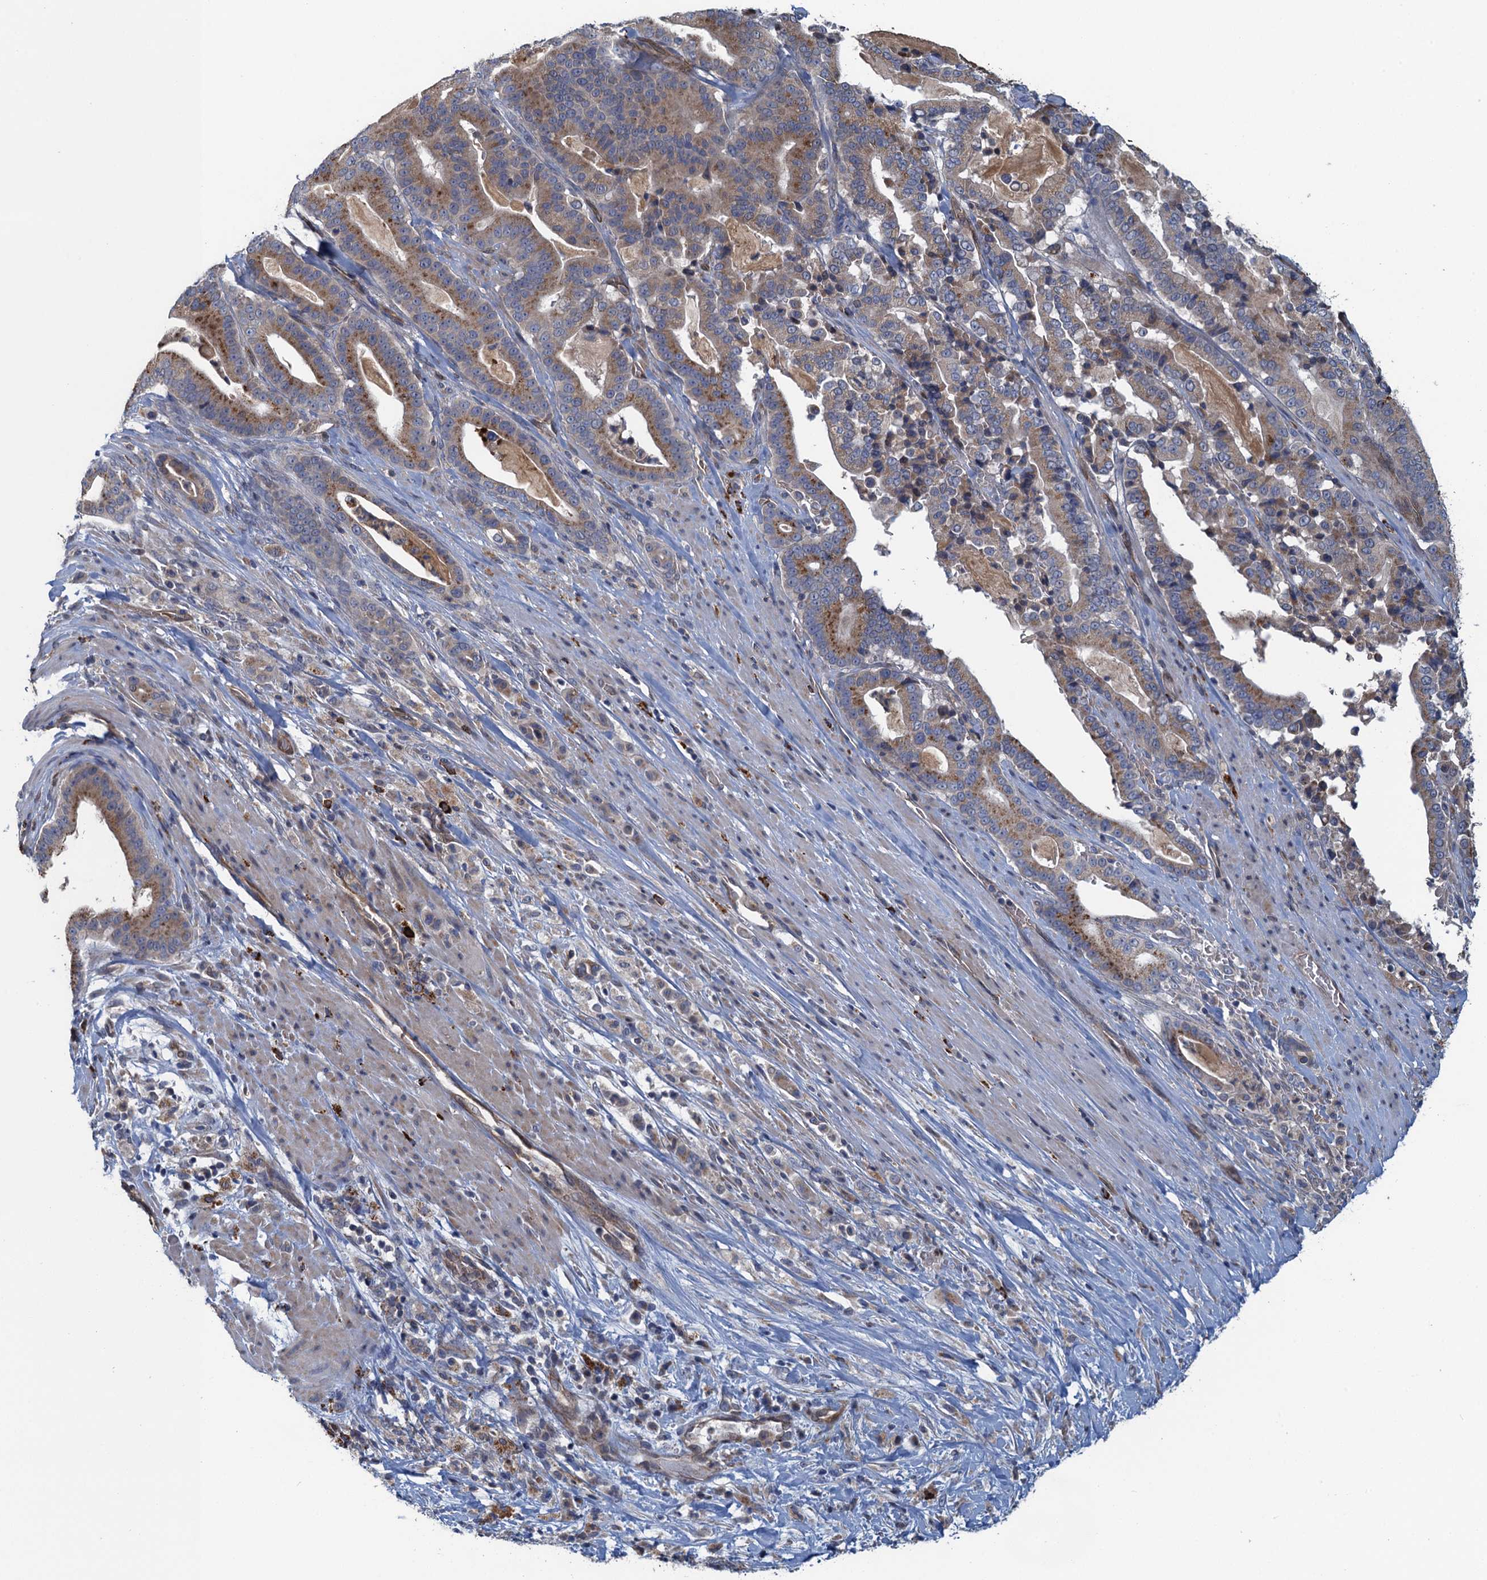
{"staining": {"intensity": "moderate", "quantity": ">75%", "location": "cytoplasmic/membranous"}, "tissue": "pancreatic cancer", "cell_type": "Tumor cells", "image_type": "cancer", "snomed": [{"axis": "morphology", "description": "Adenocarcinoma, NOS"}, {"axis": "topography", "description": "Pancreas"}], "caption": "IHC histopathology image of neoplastic tissue: pancreatic adenocarcinoma stained using immunohistochemistry (IHC) exhibits medium levels of moderate protein expression localized specifically in the cytoplasmic/membranous of tumor cells, appearing as a cytoplasmic/membranous brown color.", "gene": "KBTBD8", "patient": {"sex": "male", "age": 63}}